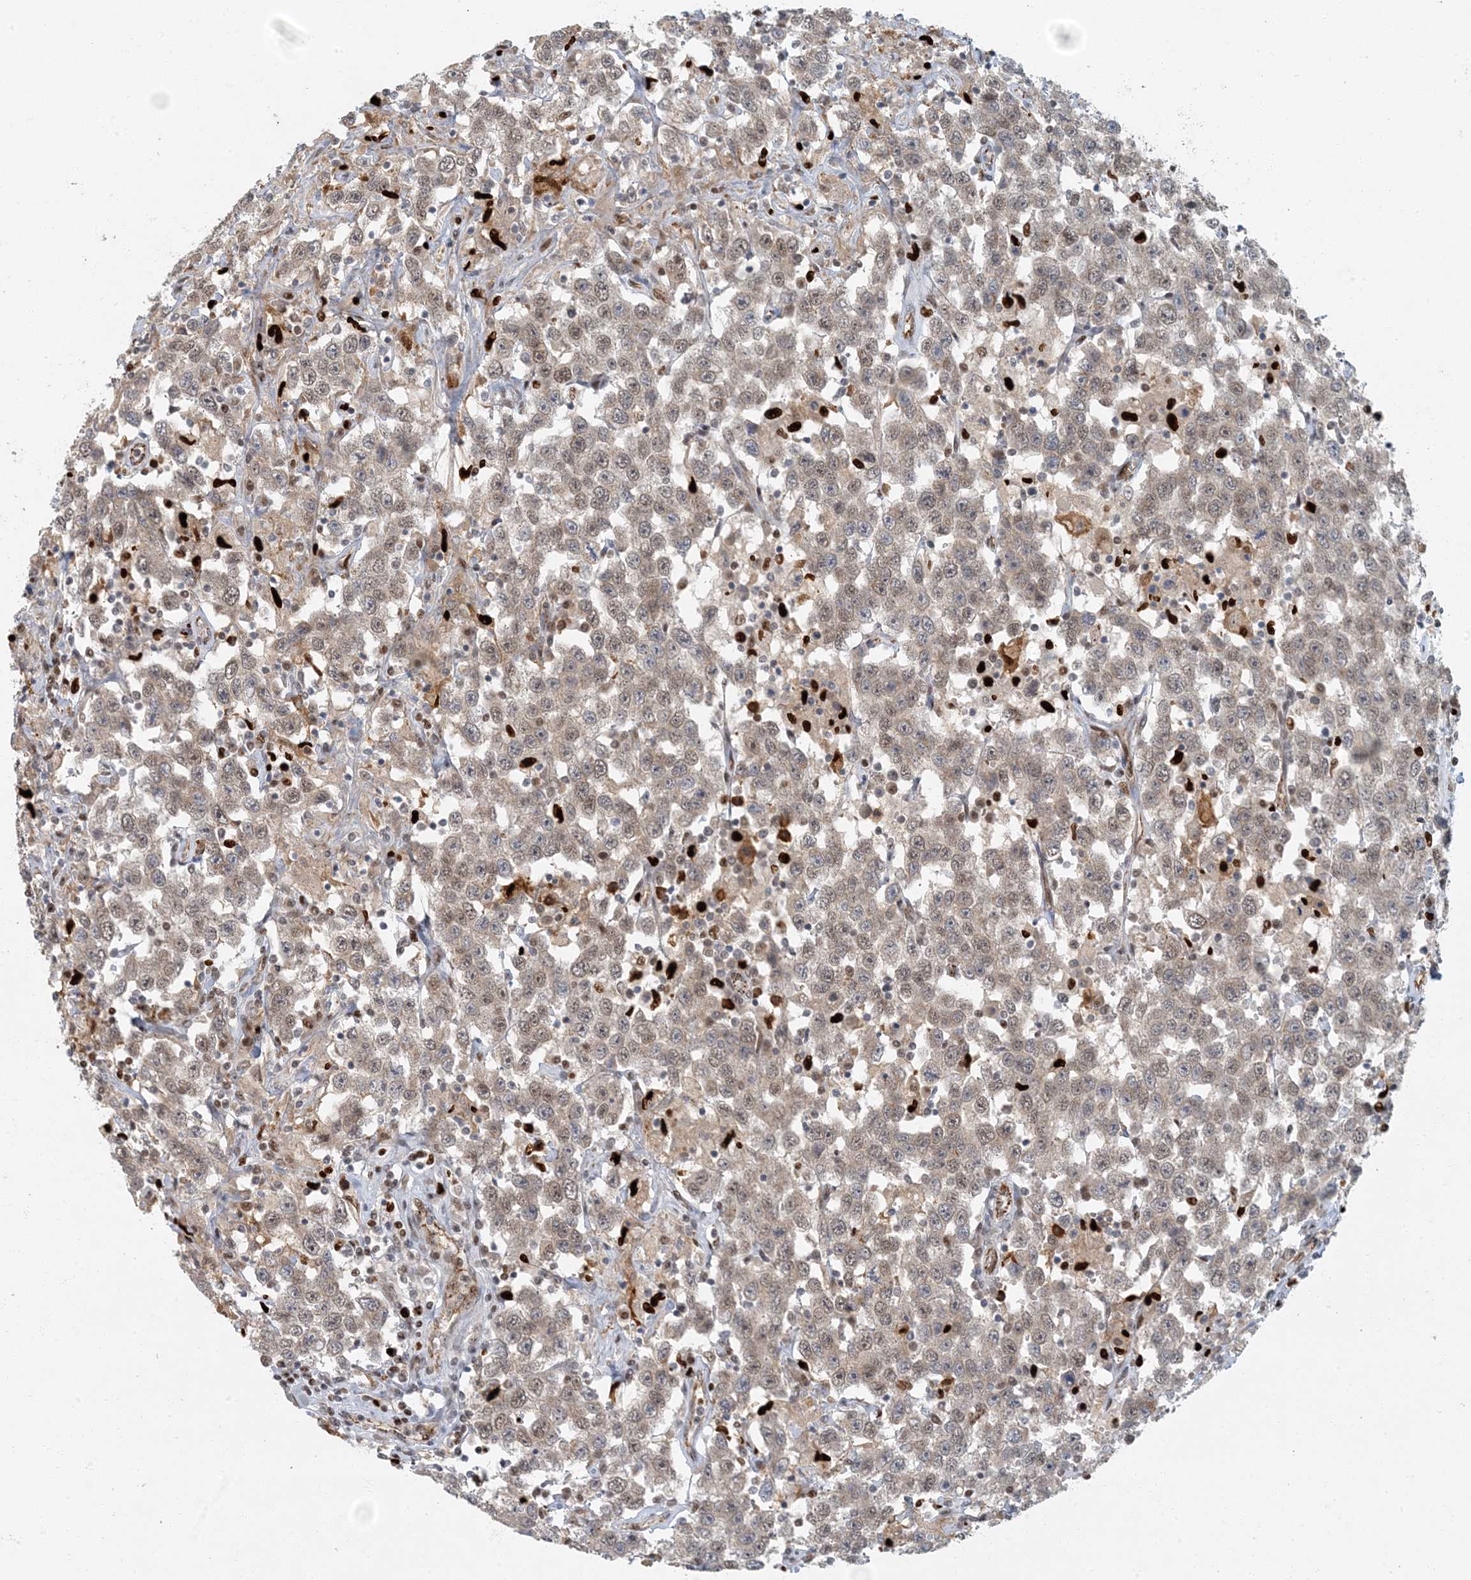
{"staining": {"intensity": "weak", "quantity": ">75%", "location": "cytoplasmic/membranous,nuclear"}, "tissue": "testis cancer", "cell_type": "Tumor cells", "image_type": "cancer", "snomed": [{"axis": "morphology", "description": "Seminoma, NOS"}, {"axis": "topography", "description": "Testis"}], "caption": "Testis seminoma was stained to show a protein in brown. There is low levels of weak cytoplasmic/membranous and nuclear expression in about >75% of tumor cells. (DAB (3,3'-diaminobenzidine) IHC, brown staining for protein, blue staining for nuclei).", "gene": "AK9", "patient": {"sex": "male", "age": 41}}